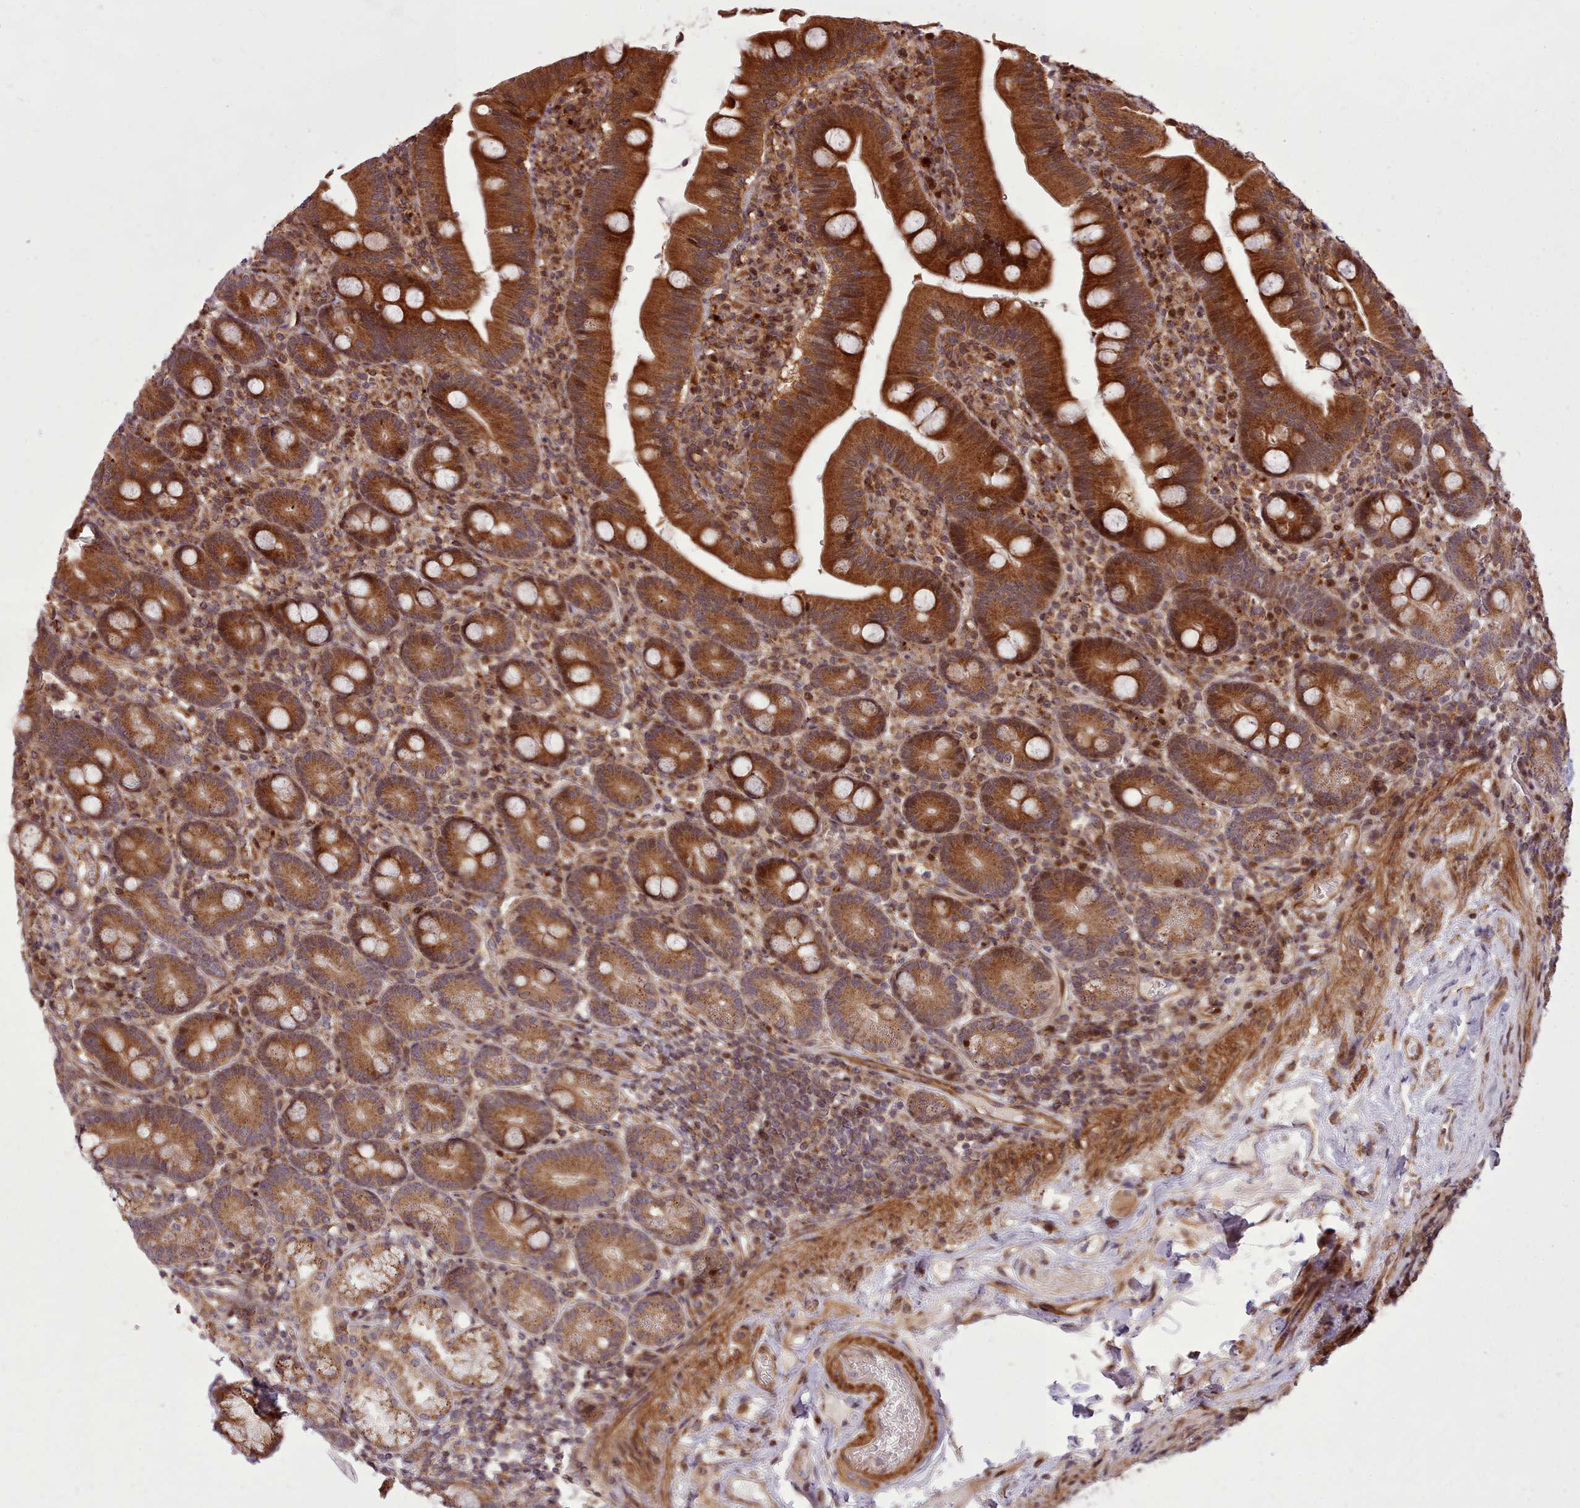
{"staining": {"intensity": "strong", "quantity": ">75%", "location": "cytoplasmic/membranous,nuclear"}, "tissue": "duodenum", "cell_type": "Glandular cells", "image_type": "normal", "snomed": [{"axis": "morphology", "description": "Normal tissue, NOS"}, {"axis": "topography", "description": "Duodenum"}], "caption": "Strong cytoplasmic/membranous,nuclear staining is seen in about >75% of glandular cells in normal duodenum.", "gene": "NLRP7", "patient": {"sex": "female", "age": 67}}